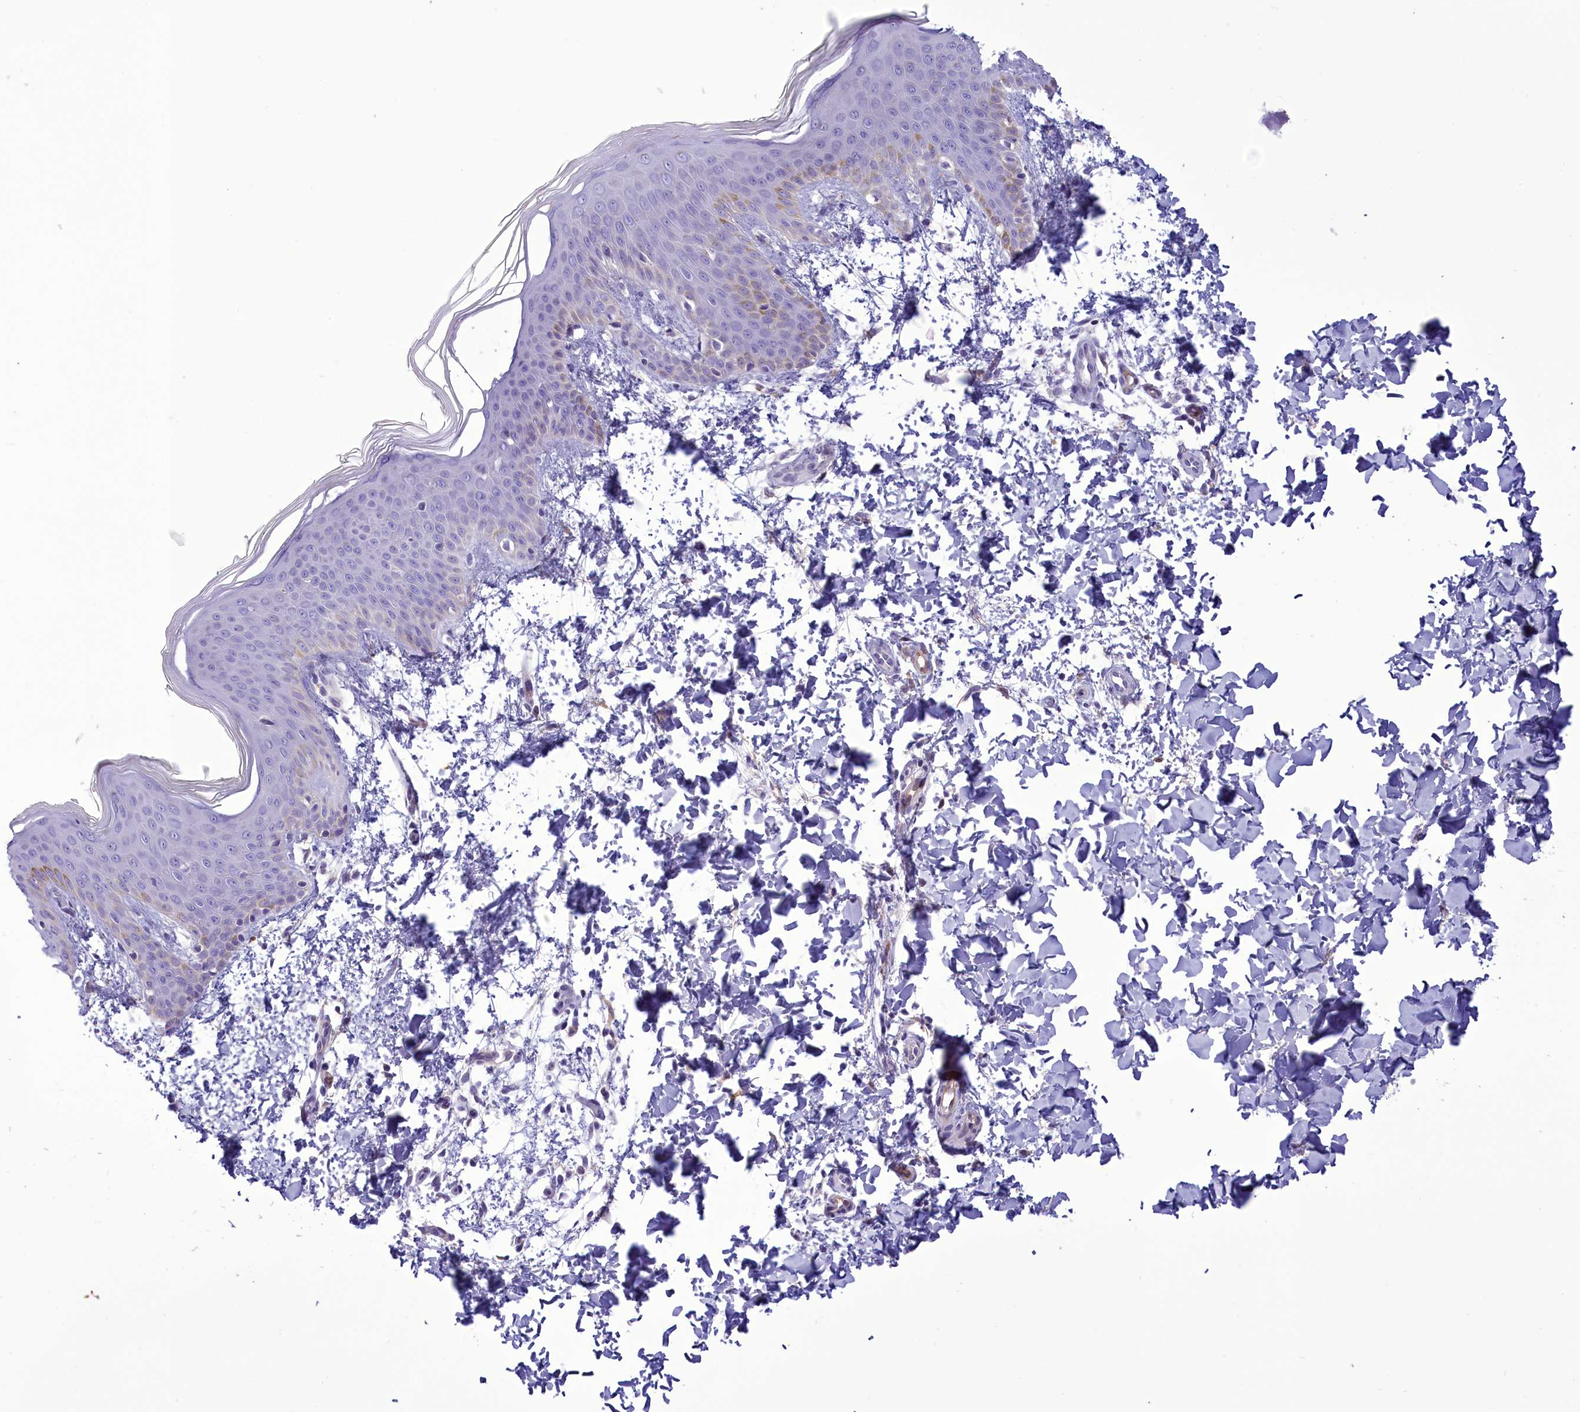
{"staining": {"intensity": "negative", "quantity": "none", "location": "none"}, "tissue": "skin", "cell_type": "Fibroblasts", "image_type": "normal", "snomed": [{"axis": "morphology", "description": "Normal tissue, NOS"}, {"axis": "topography", "description": "Skin"}], "caption": "Image shows no significant protein positivity in fibroblasts of normal skin. Nuclei are stained in blue.", "gene": "FAM149B1", "patient": {"sex": "male", "age": 36}}